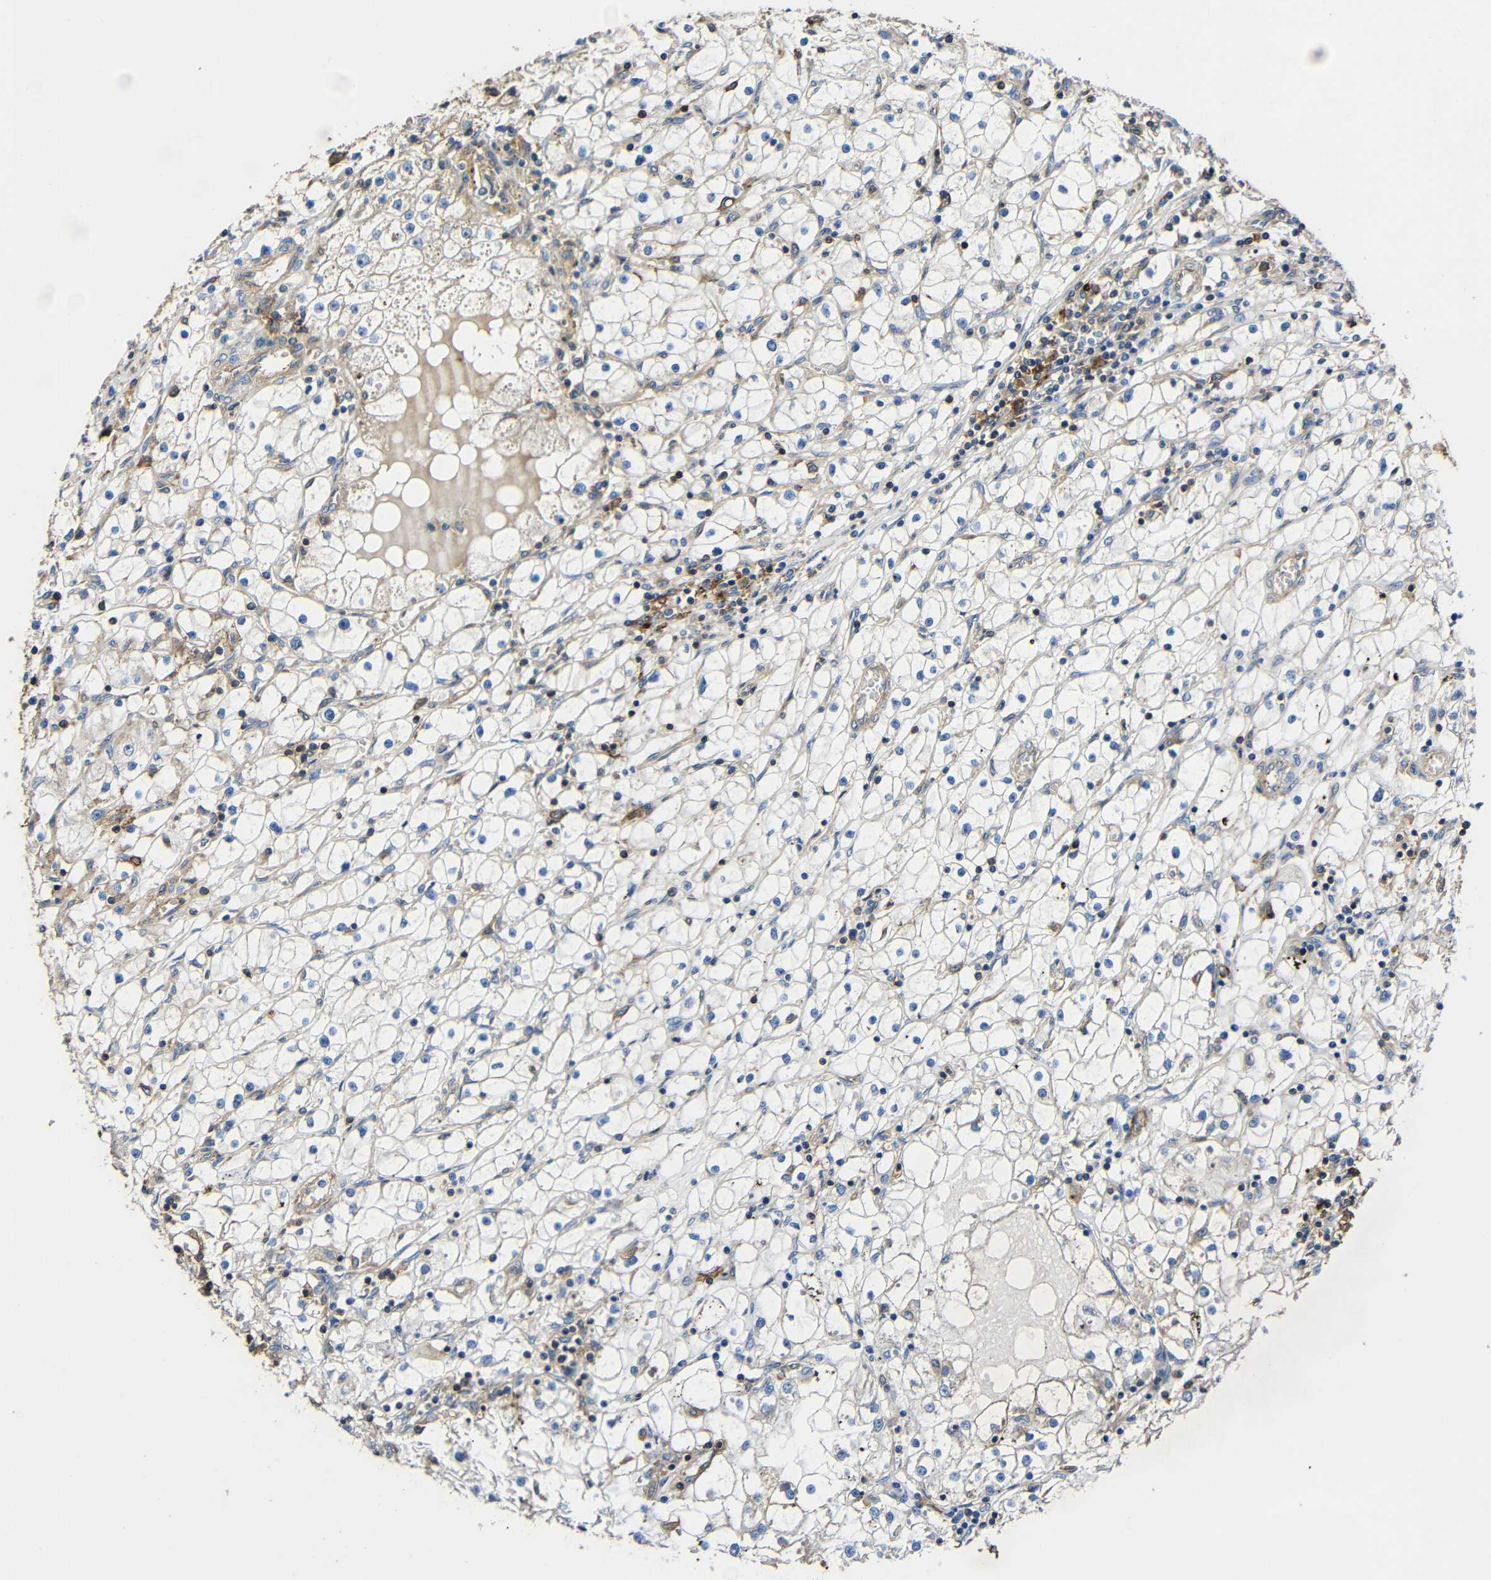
{"staining": {"intensity": "weak", "quantity": "<25%", "location": "cytoplasmic/membranous"}, "tissue": "renal cancer", "cell_type": "Tumor cells", "image_type": "cancer", "snomed": [{"axis": "morphology", "description": "Adenocarcinoma, NOS"}, {"axis": "topography", "description": "Kidney"}], "caption": "There is no significant expression in tumor cells of adenocarcinoma (renal).", "gene": "RHOT2", "patient": {"sex": "male", "age": 56}}